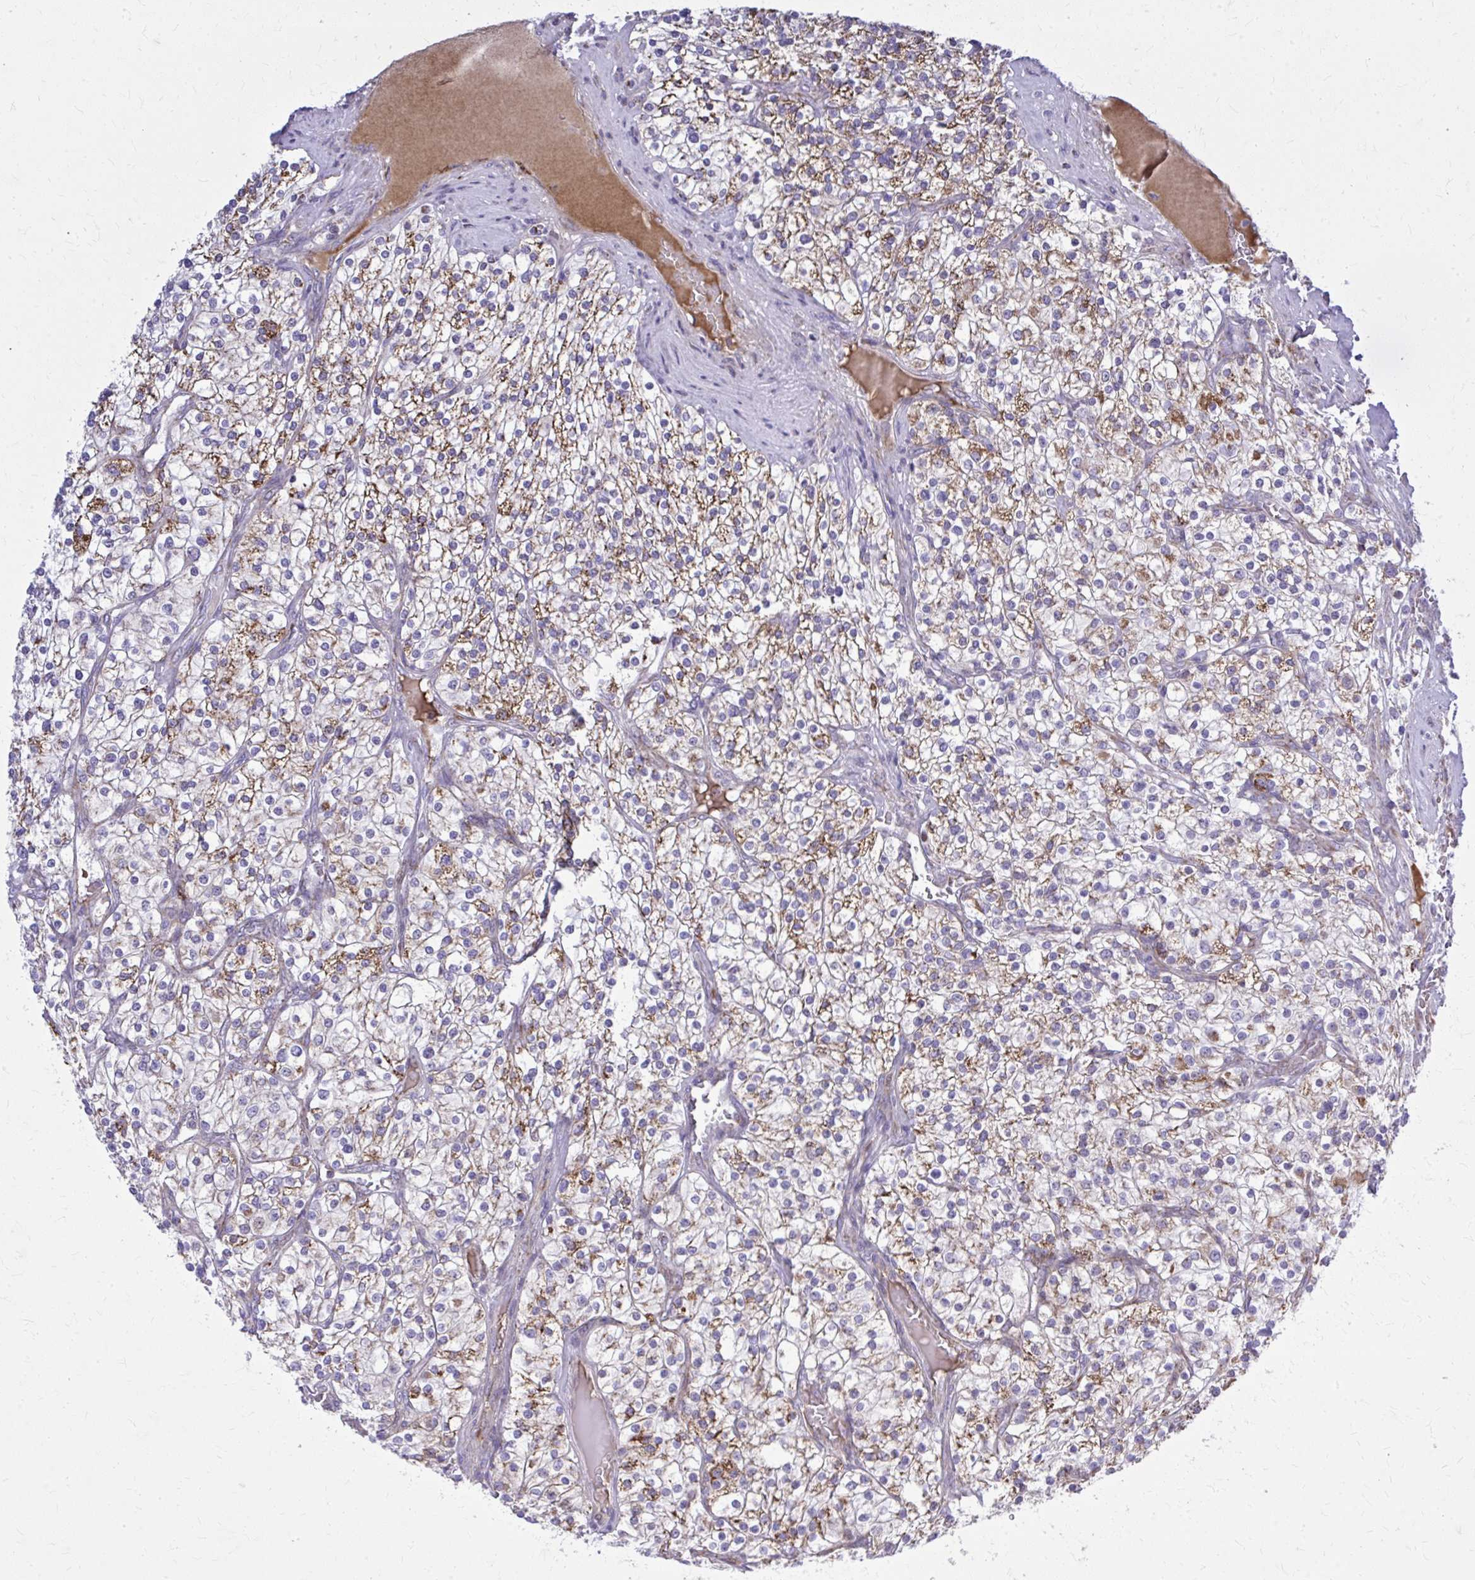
{"staining": {"intensity": "moderate", "quantity": ">75%", "location": "cytoplasmic/membranous"}, "tissue": "renal cancer", "cell_type": "Tumor cells", "image_type": "cancer", "snomed": [{"axis": "morphology", "description": "Adenocarcinoma, NOS"}, {"axis": "topography", "description": "Kidney"}], "caption": "Protein expression analysis of renal adenocarcinoma demonstrates moderate cytoplasmic/membranous staining in approximately >75% of tumor cells.", "gene": "ZNF362", "patient": {"sex": "male", "age": 80}}